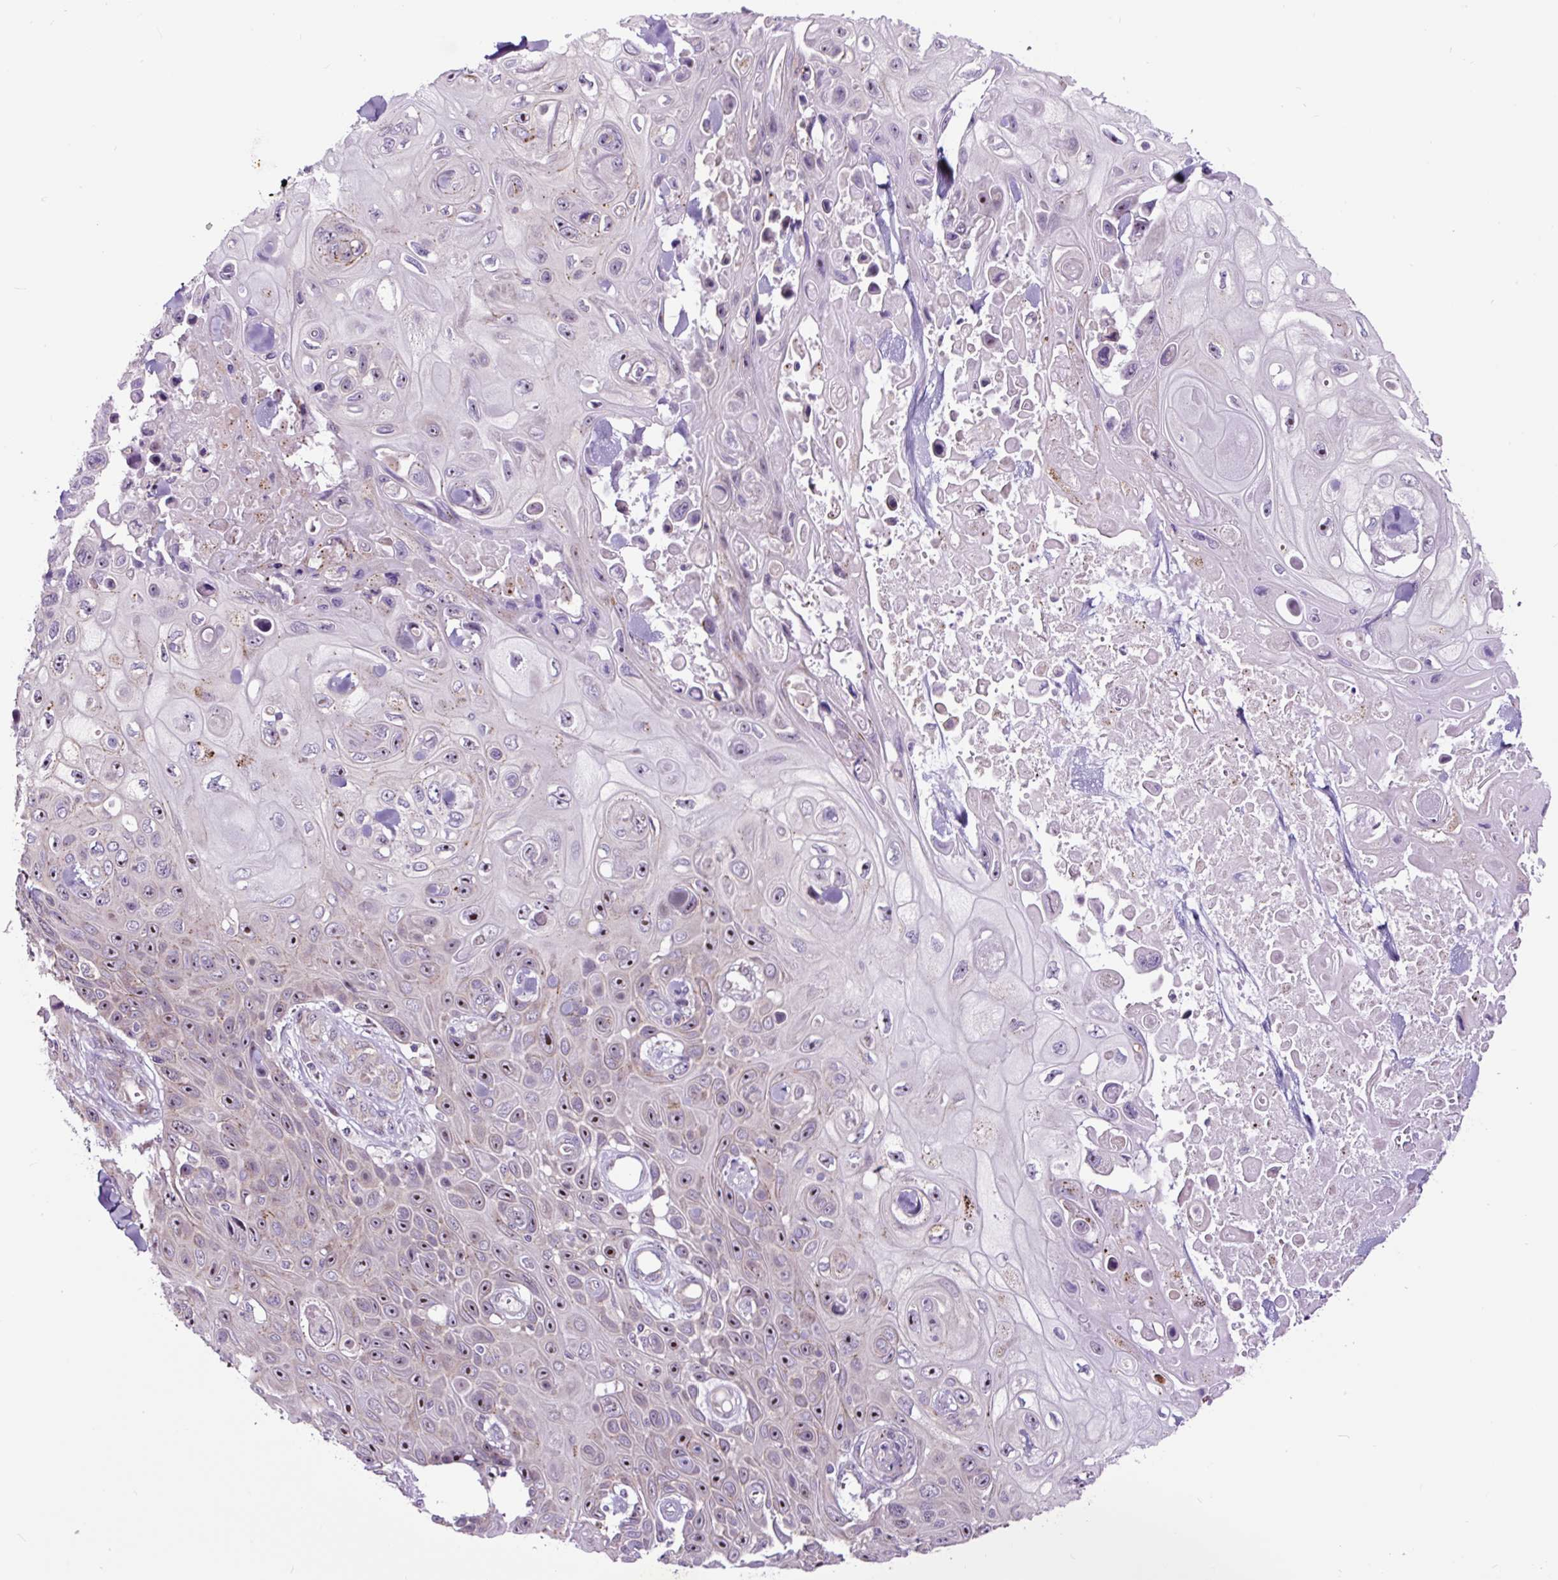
{"staining": {"intensity": "moderate", "quantity": "25%-75%", "location": "nuclear"}, "tissue": "skin cancer", "cell_type": "Tumor cells", "image_type": "cancer", "snomed": [{"axis": "morphology", "description": "Squamous cell carcinoma, NOS"}, {"axis": "topography", "description": "Skin"}], "caption": "Moderate nuclear protein expression is present in approximately 25%-75% of tumor cells in skin squamous cell carcinoma.", "gene": "NOM1", "patient": {"sex": "male", "age": 82}}